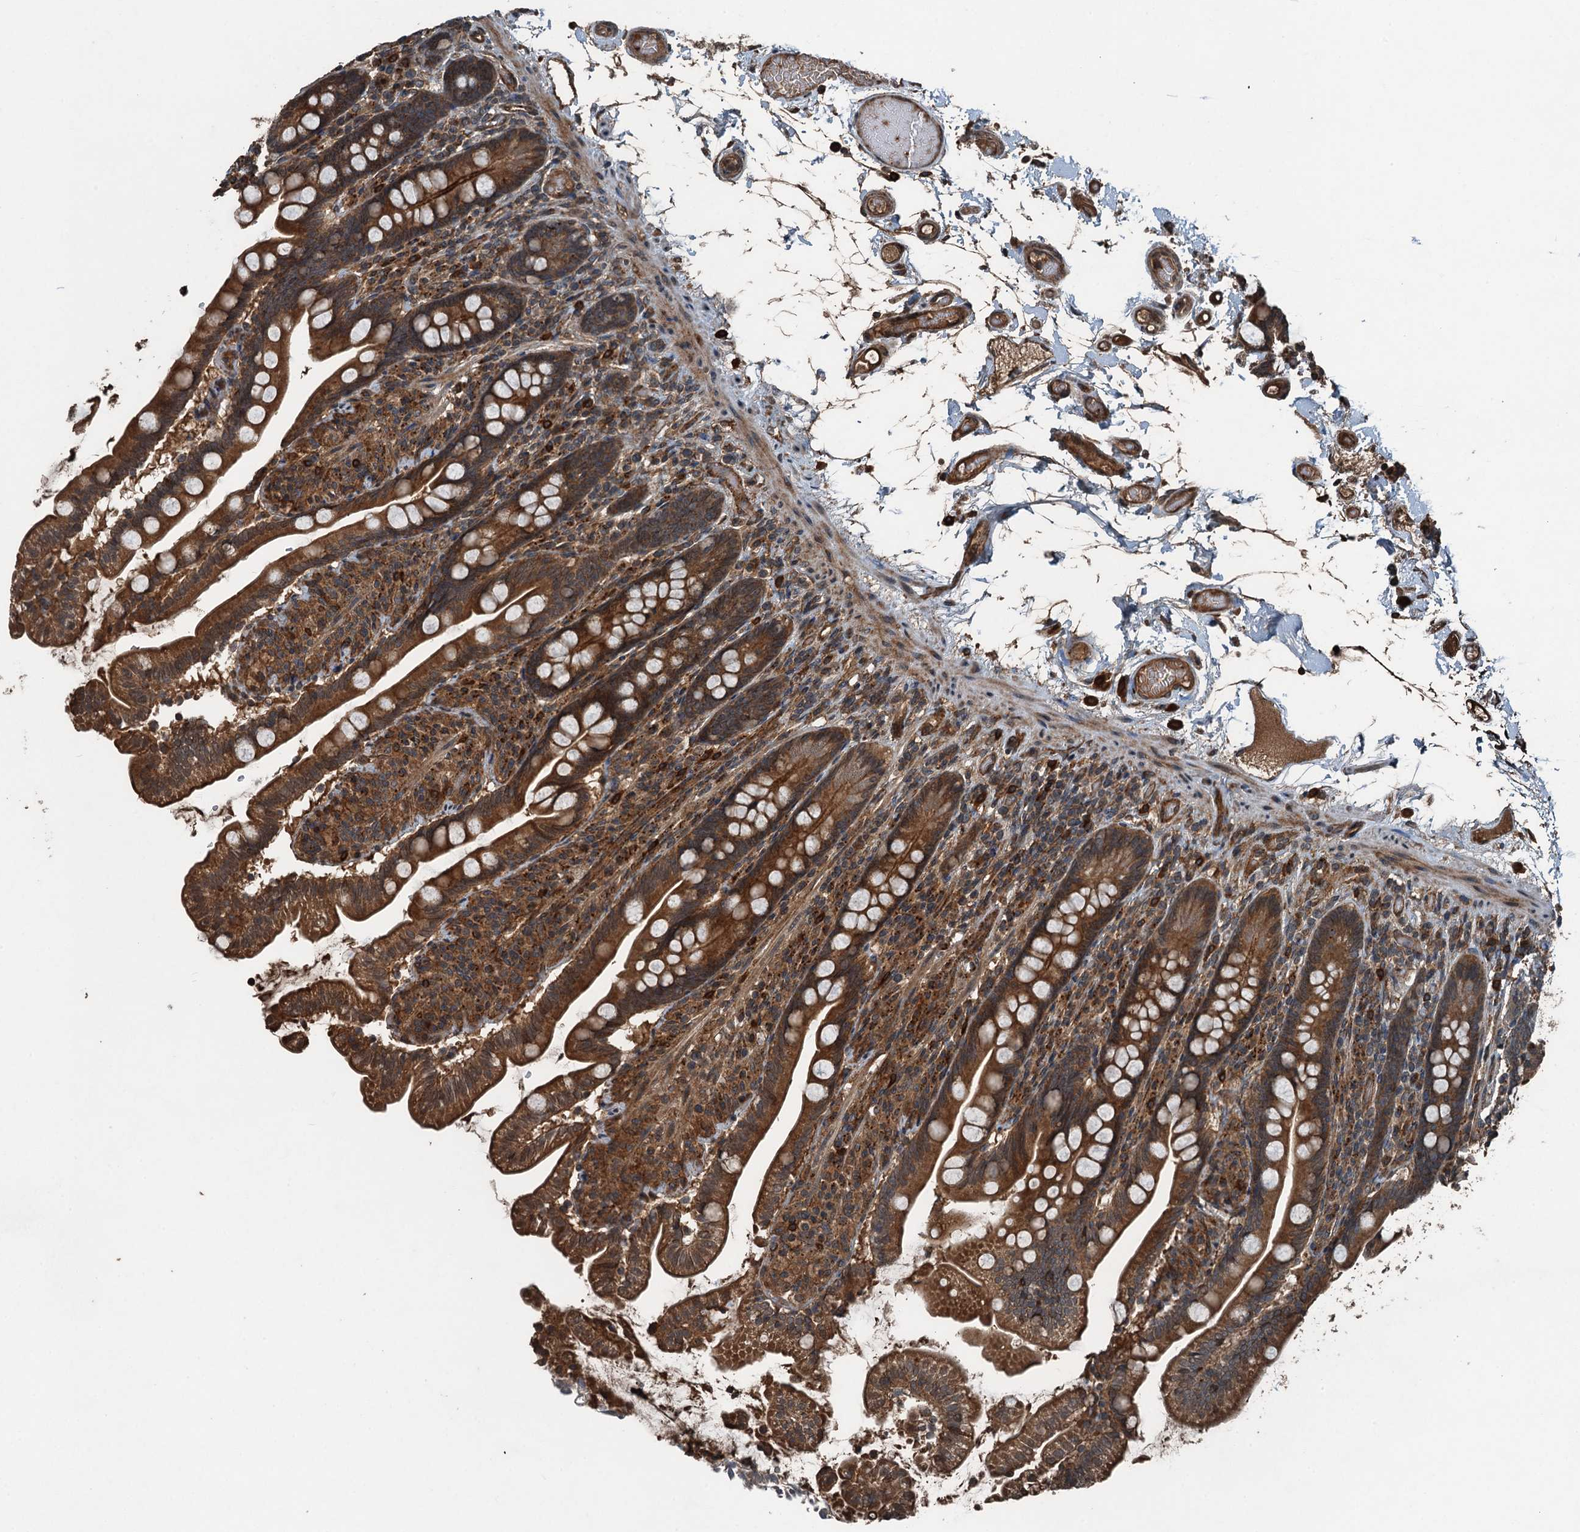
{"staining": {"intensity": "moderate", "quantity": ">75%", "location": "cytoplasmic/membranous"}, "tissue": "small intestine", "cell_type": "Glandular cells", "image_type": "normal", "snomed": [{"axis": "morphology", "description": "Normal tissue, NOS"}, {"axis": "topography", "description": "Small intestine"}], "caption": "Approximately >75% of glandular cells in benign human small intestine exhibit moderate cytoplasmic/membranous protein staining as visualized by brown immunohistochemical staining.", "gene": "TCTN1", "patient": {"sex": "female", "age": 64}}